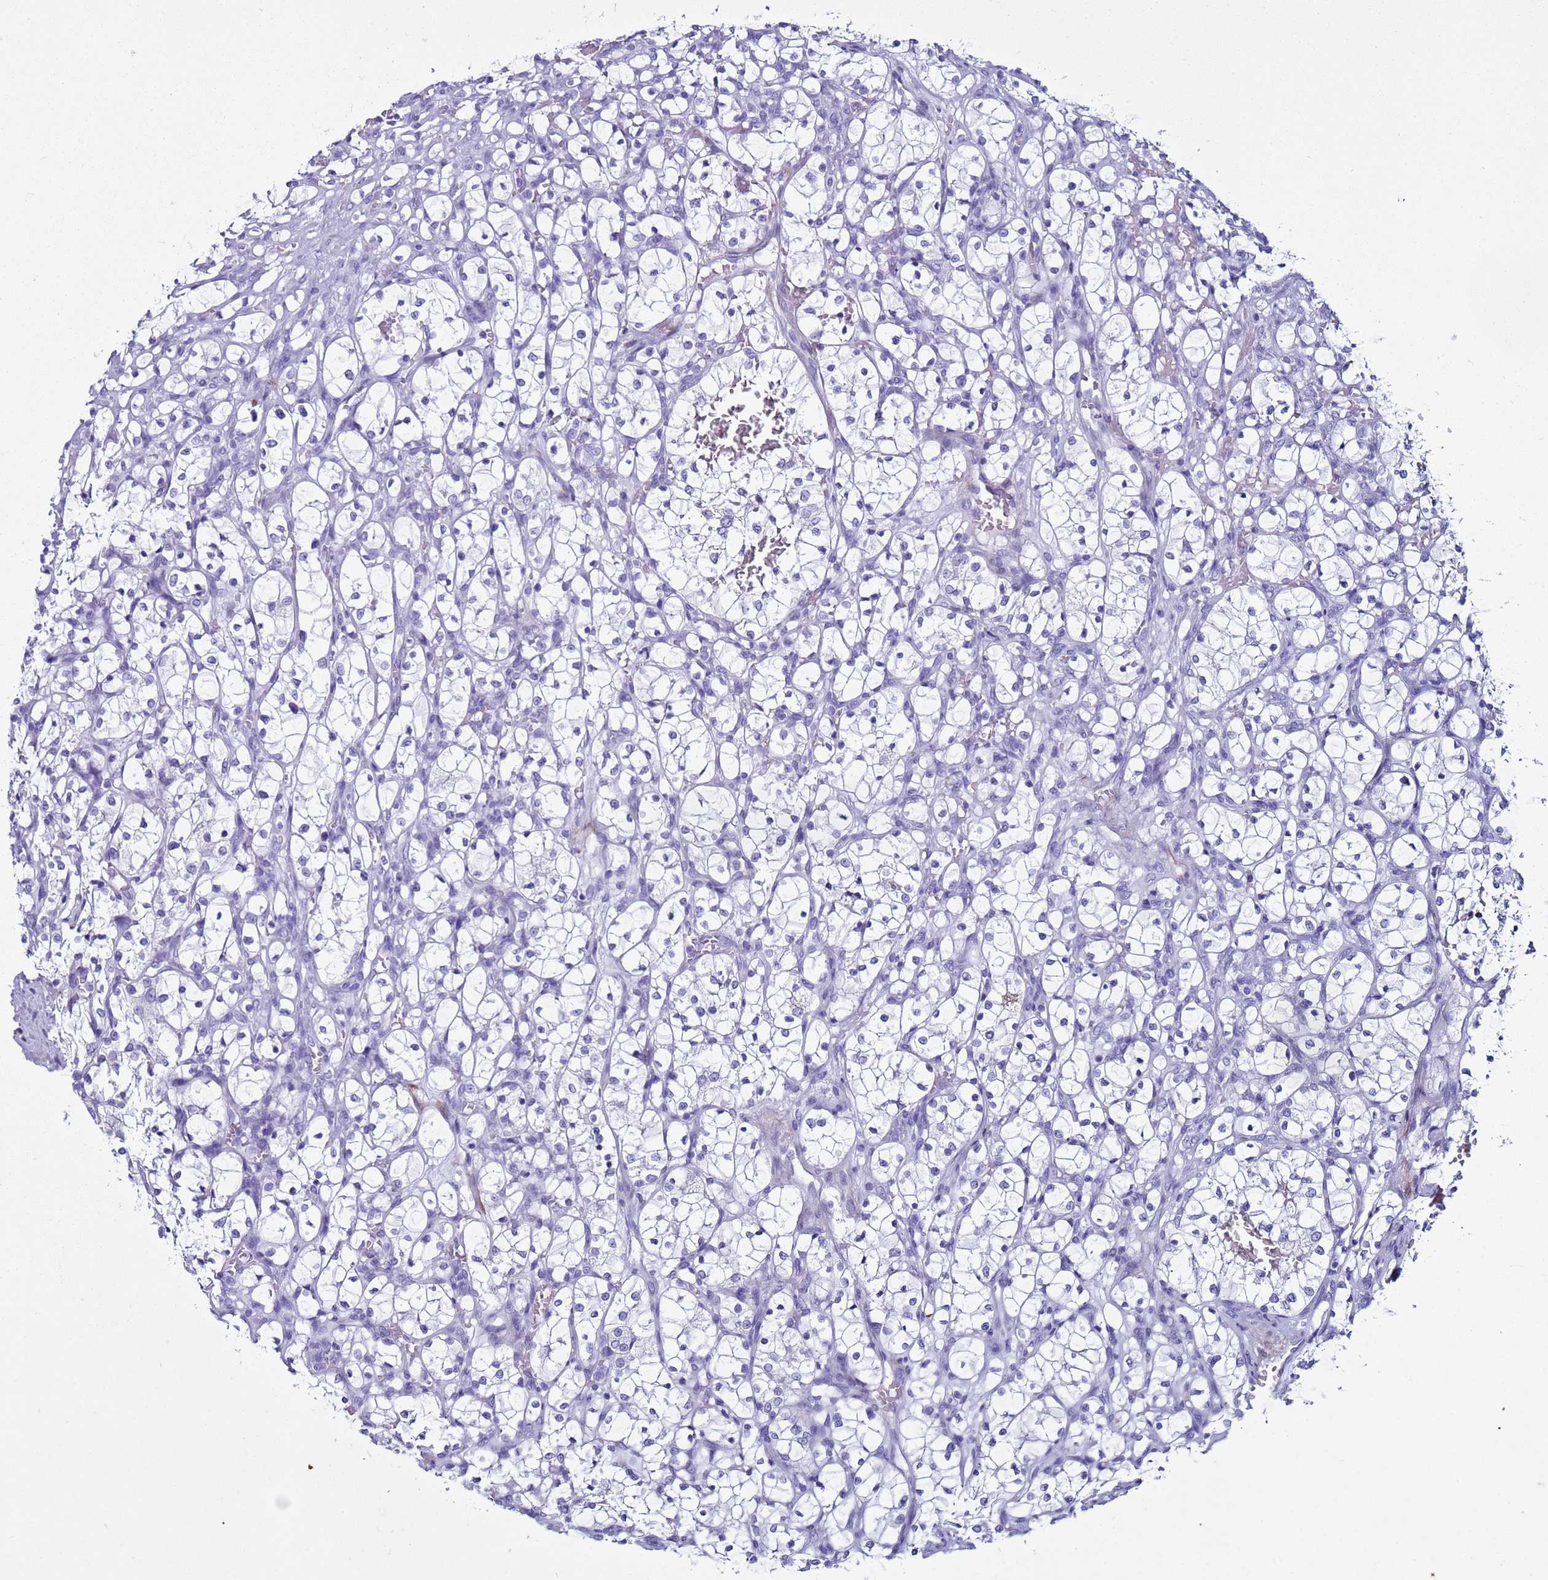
{"staining": {"intensity": "negative", "quantity": "none", "location": "none"}, "tissue": "renal cancer", "cell_type": "Tumor cells", "image_type": "cancer", "snomed": [{"axis": "morphology", "description": "Adenocarcinoma, NOS"}, {"axis": "topography", "description": "Kidney"}], "caption": "Protein analysis of renal cancer shows no significant positivity in tumor cells. The staining is performed using DAB (3,3'-diaminobenzidine) brown chromogen with nuclei counter-stained in using hematoxylin.", "gene": "LCMT1", "patient": {"sex": "female", "age": 69}}